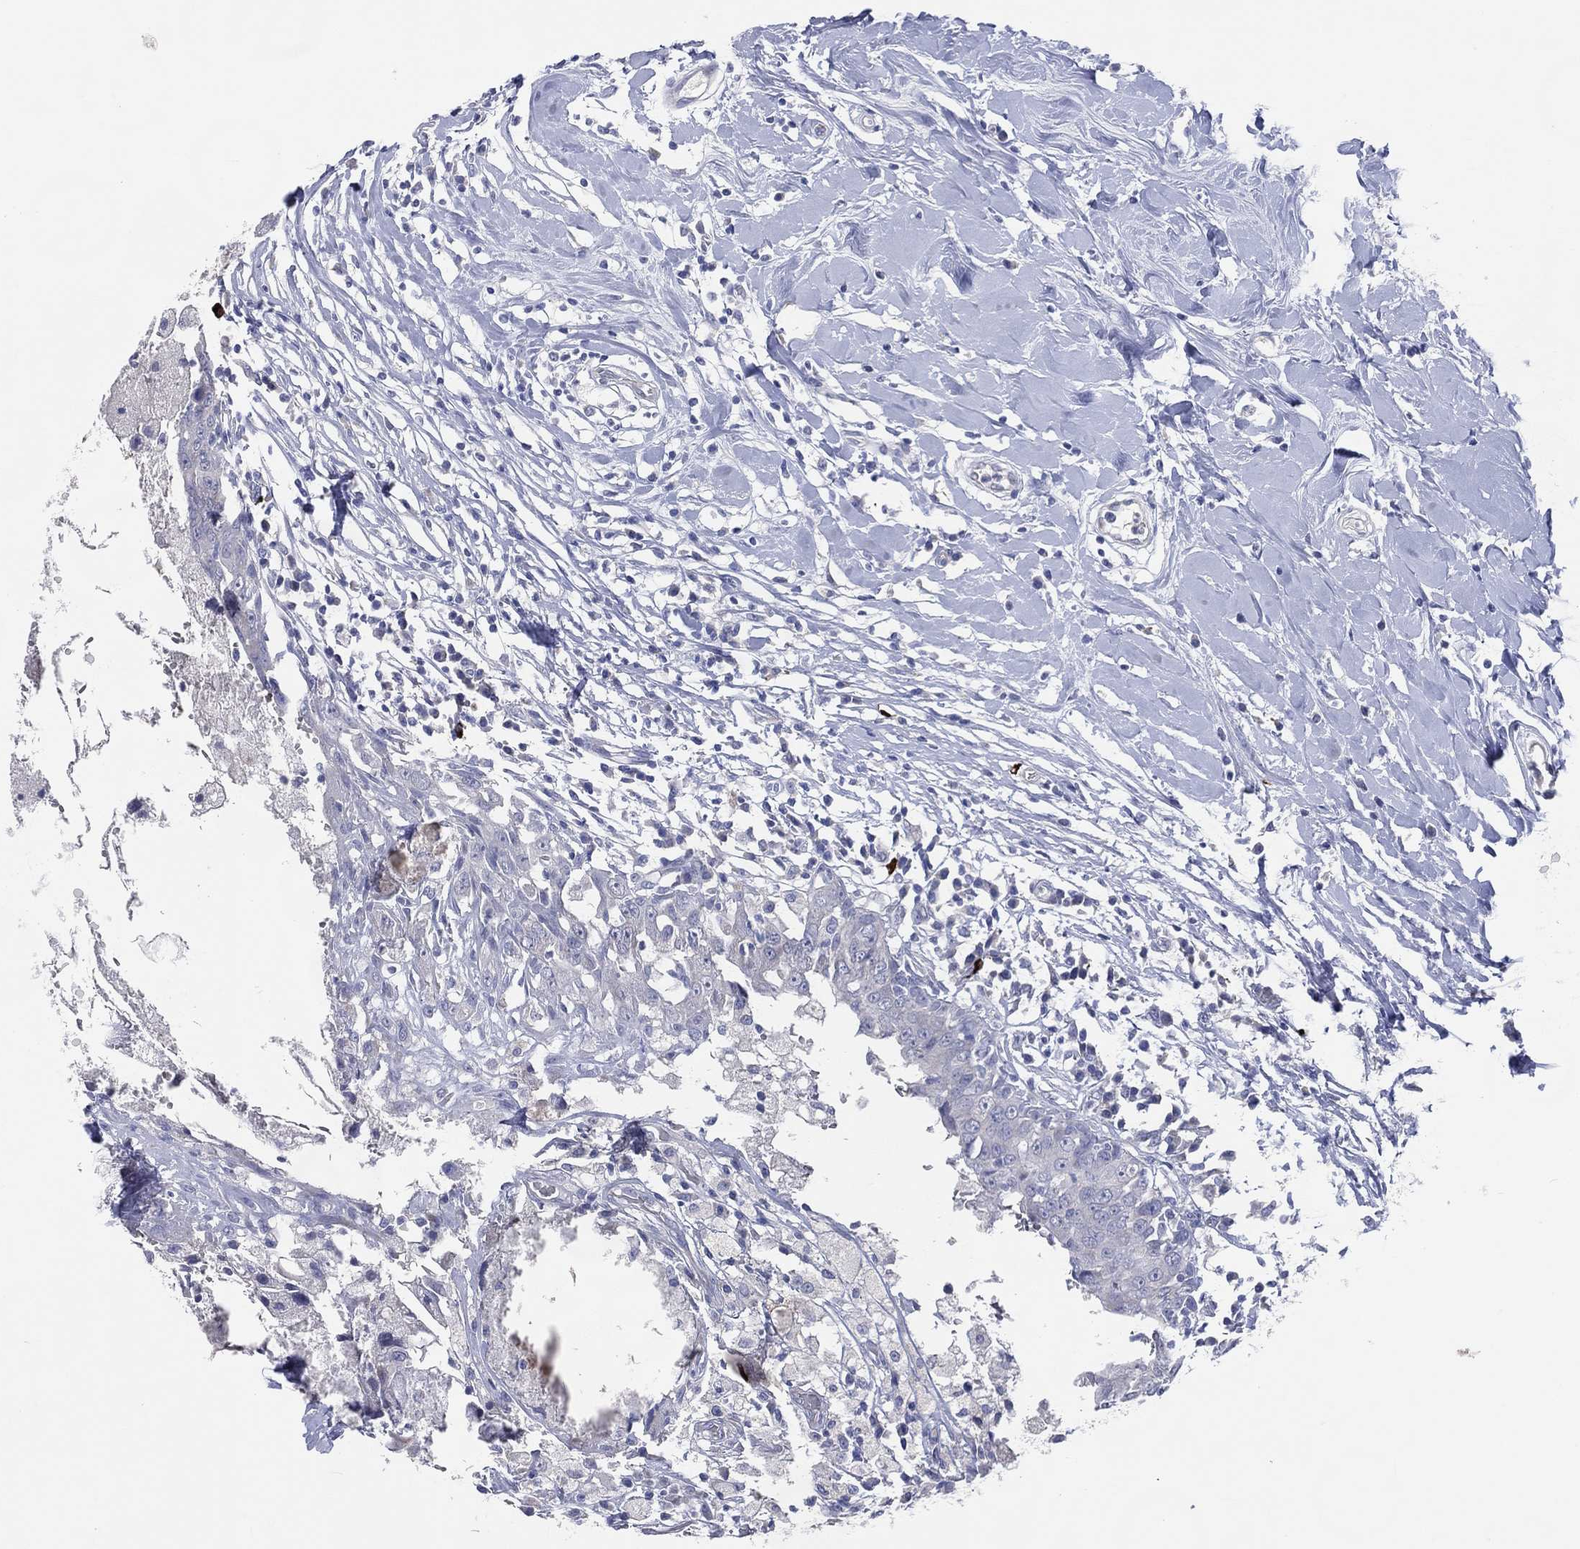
{"staining": {"intensity": "negative", "quantity": "none", "location": "none"}, "tissue": "breast cancer", "cell_type": "Tumor cells", "image_type": "cancer", "snomed": [{"axis": "morphology", "description": "Duct carcinoma"}, {"axis": "topography", "description": "Breast"}], "caption": "The immunohistochemistry (IHC) histopathology image has no significant staining in tumor cells of breast cancer (invasive ductal carcinoma) tissue.", "gene": "DNAH6", "patient": {"sex": "female", "age": 27}}